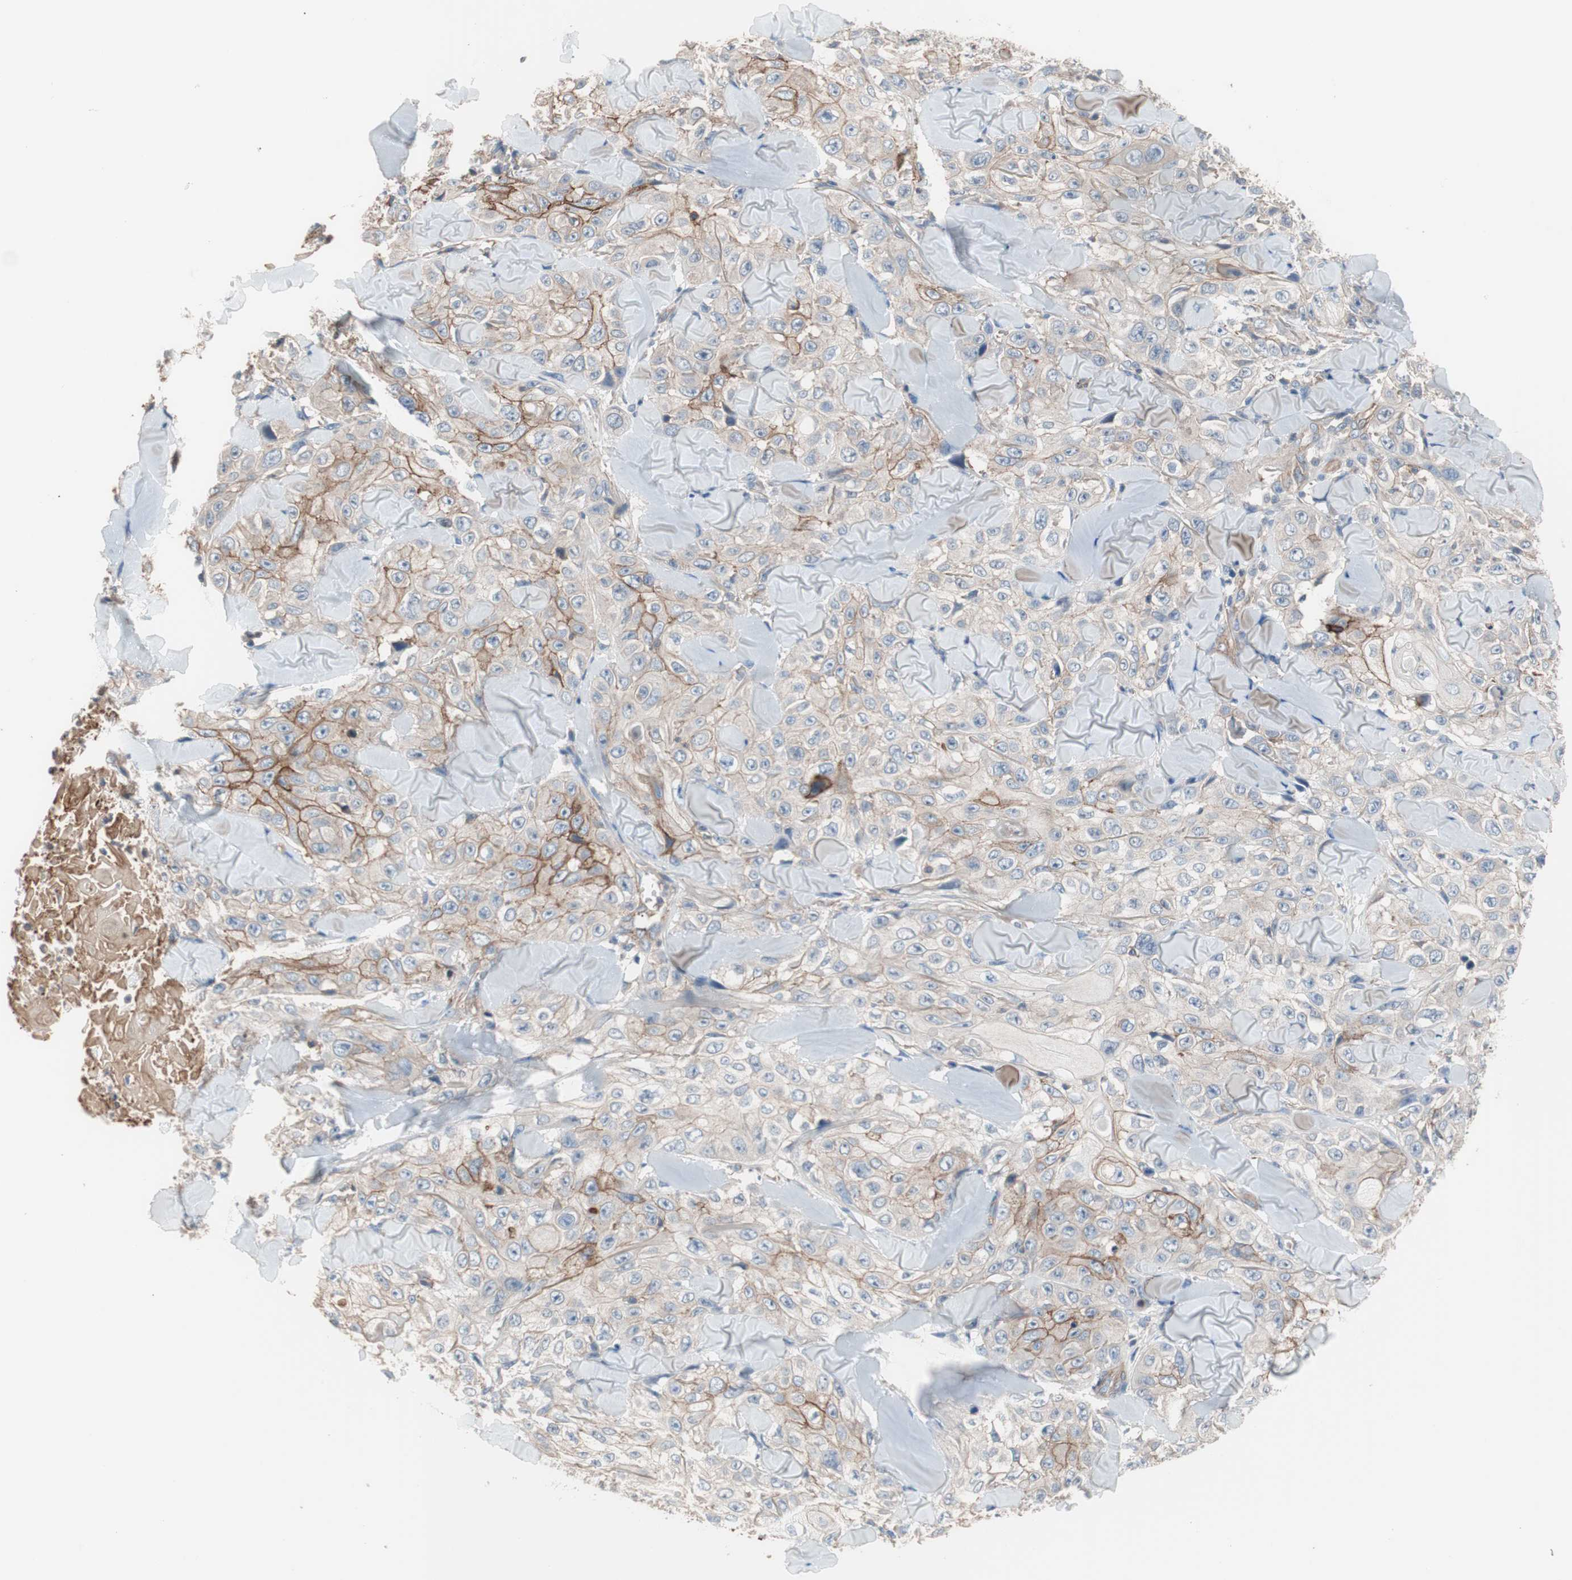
{"staining": {"intensity": "moderate", "quantity": "25%-75%", "location": "cytoplasmic/membranous"}, "tissue": "skin cancer", "cell_type": "Tumor cells", "image_type": "cancer", "snomed": [{"axis": "morphology", "description": "Squamous cell carcinoma, NOS"}, {"axis": "topography", "description": "Skin"}], "caption": "Protein analysis of skin squamous cell carcinoma tissue displays moderate cytoplasmic/membranous staining in about 25%-75% of tumor cells.", "gene": "GPR160", "patient": {"sex": "male", "age": 86}}